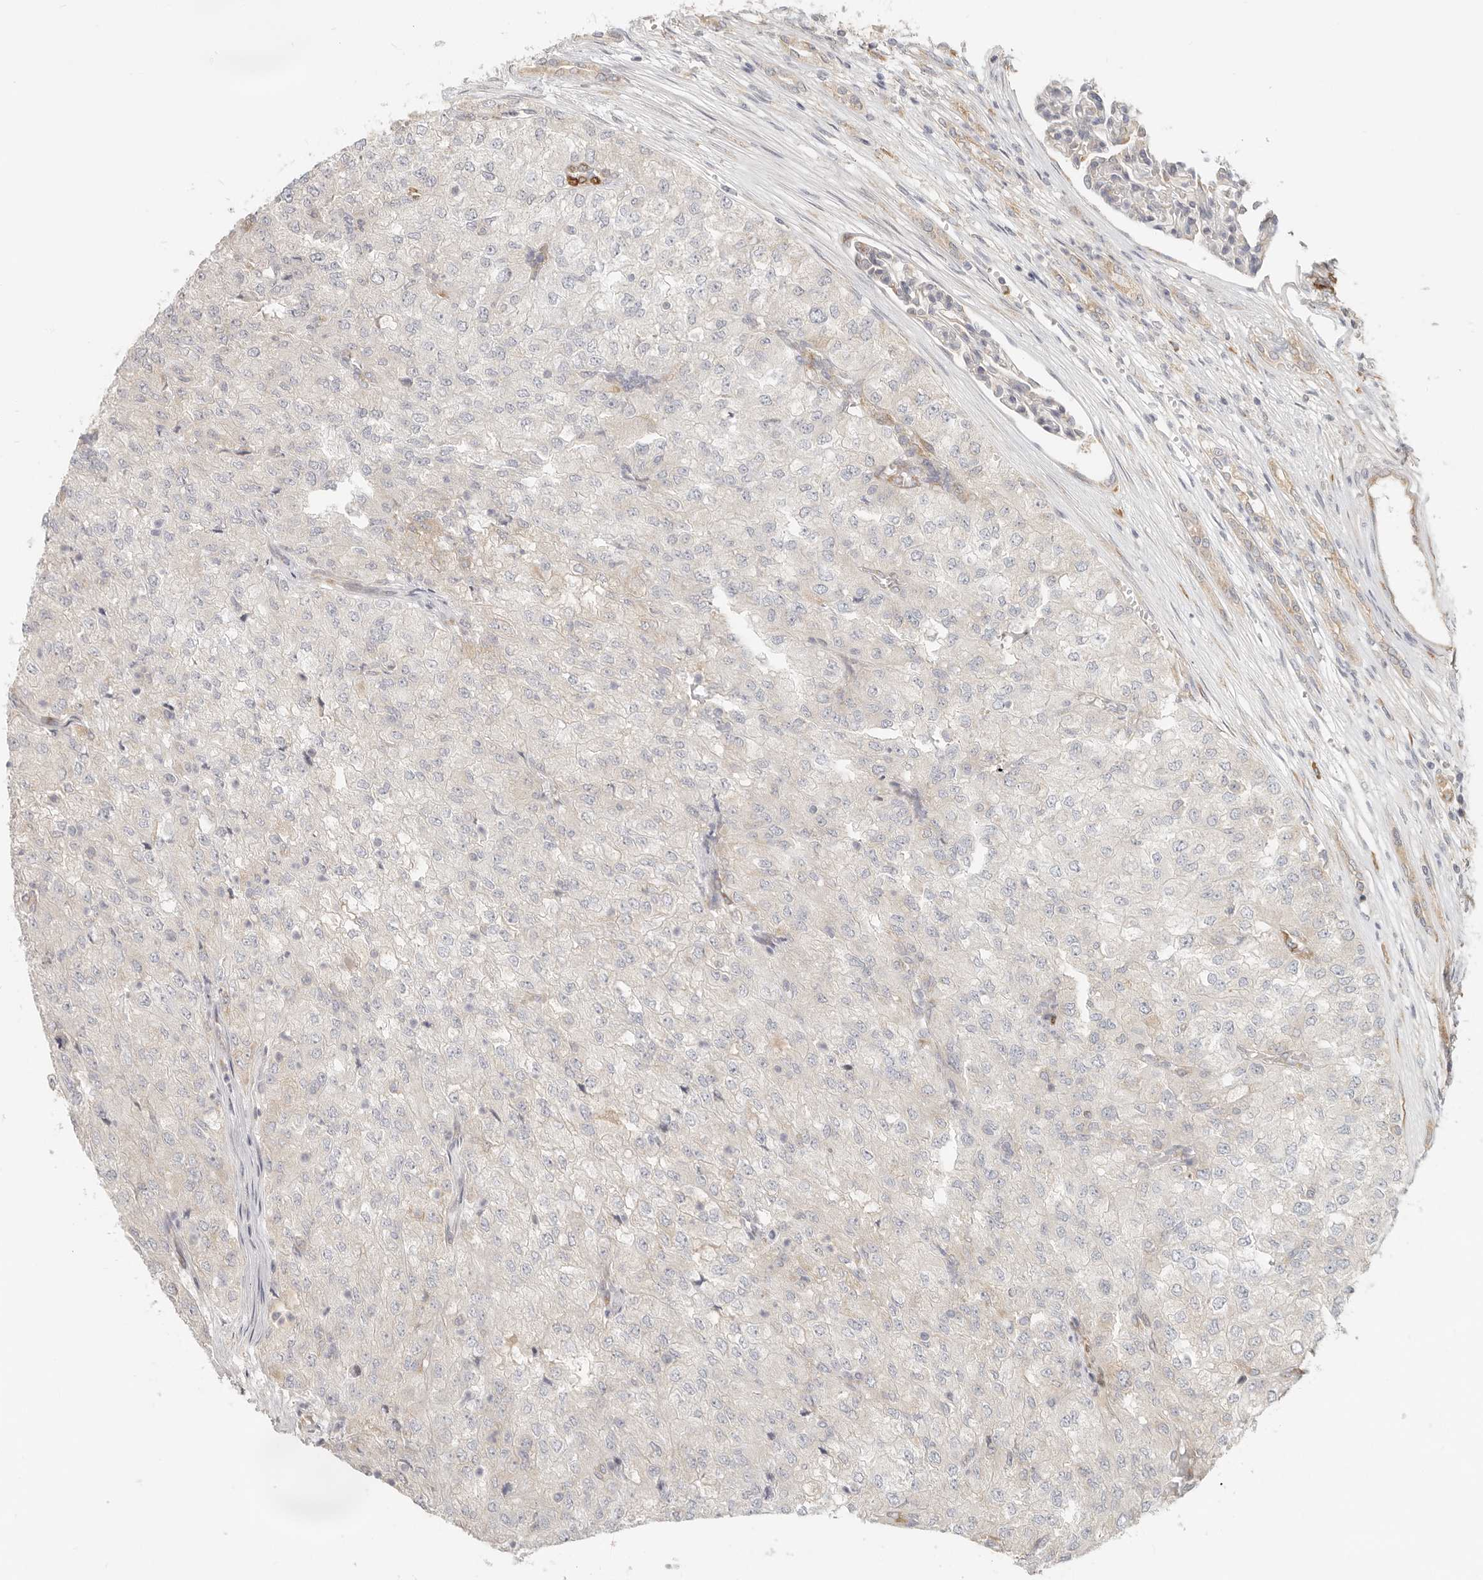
{"staining": {"intensity": "weak", "quantity": "<25%", "location": "cytoplasmic/membranous"}, "tissue": "renal cancer", "cell_type": "Tumor cells", "image_type": "cancer", "snomed": [{"axis": "morphology", "description": "Adenocarcinoma, NOS"}, {"axis": "topography", "description": "Kidney"}], "caption": "Immunohistochemistry micrograph of renal adenocarcinoma stained for a protein (brown), which reveals no positivity in tumor cells.", "gene": "PABPC4", "patient": {"sex": "female", "age": 54}}